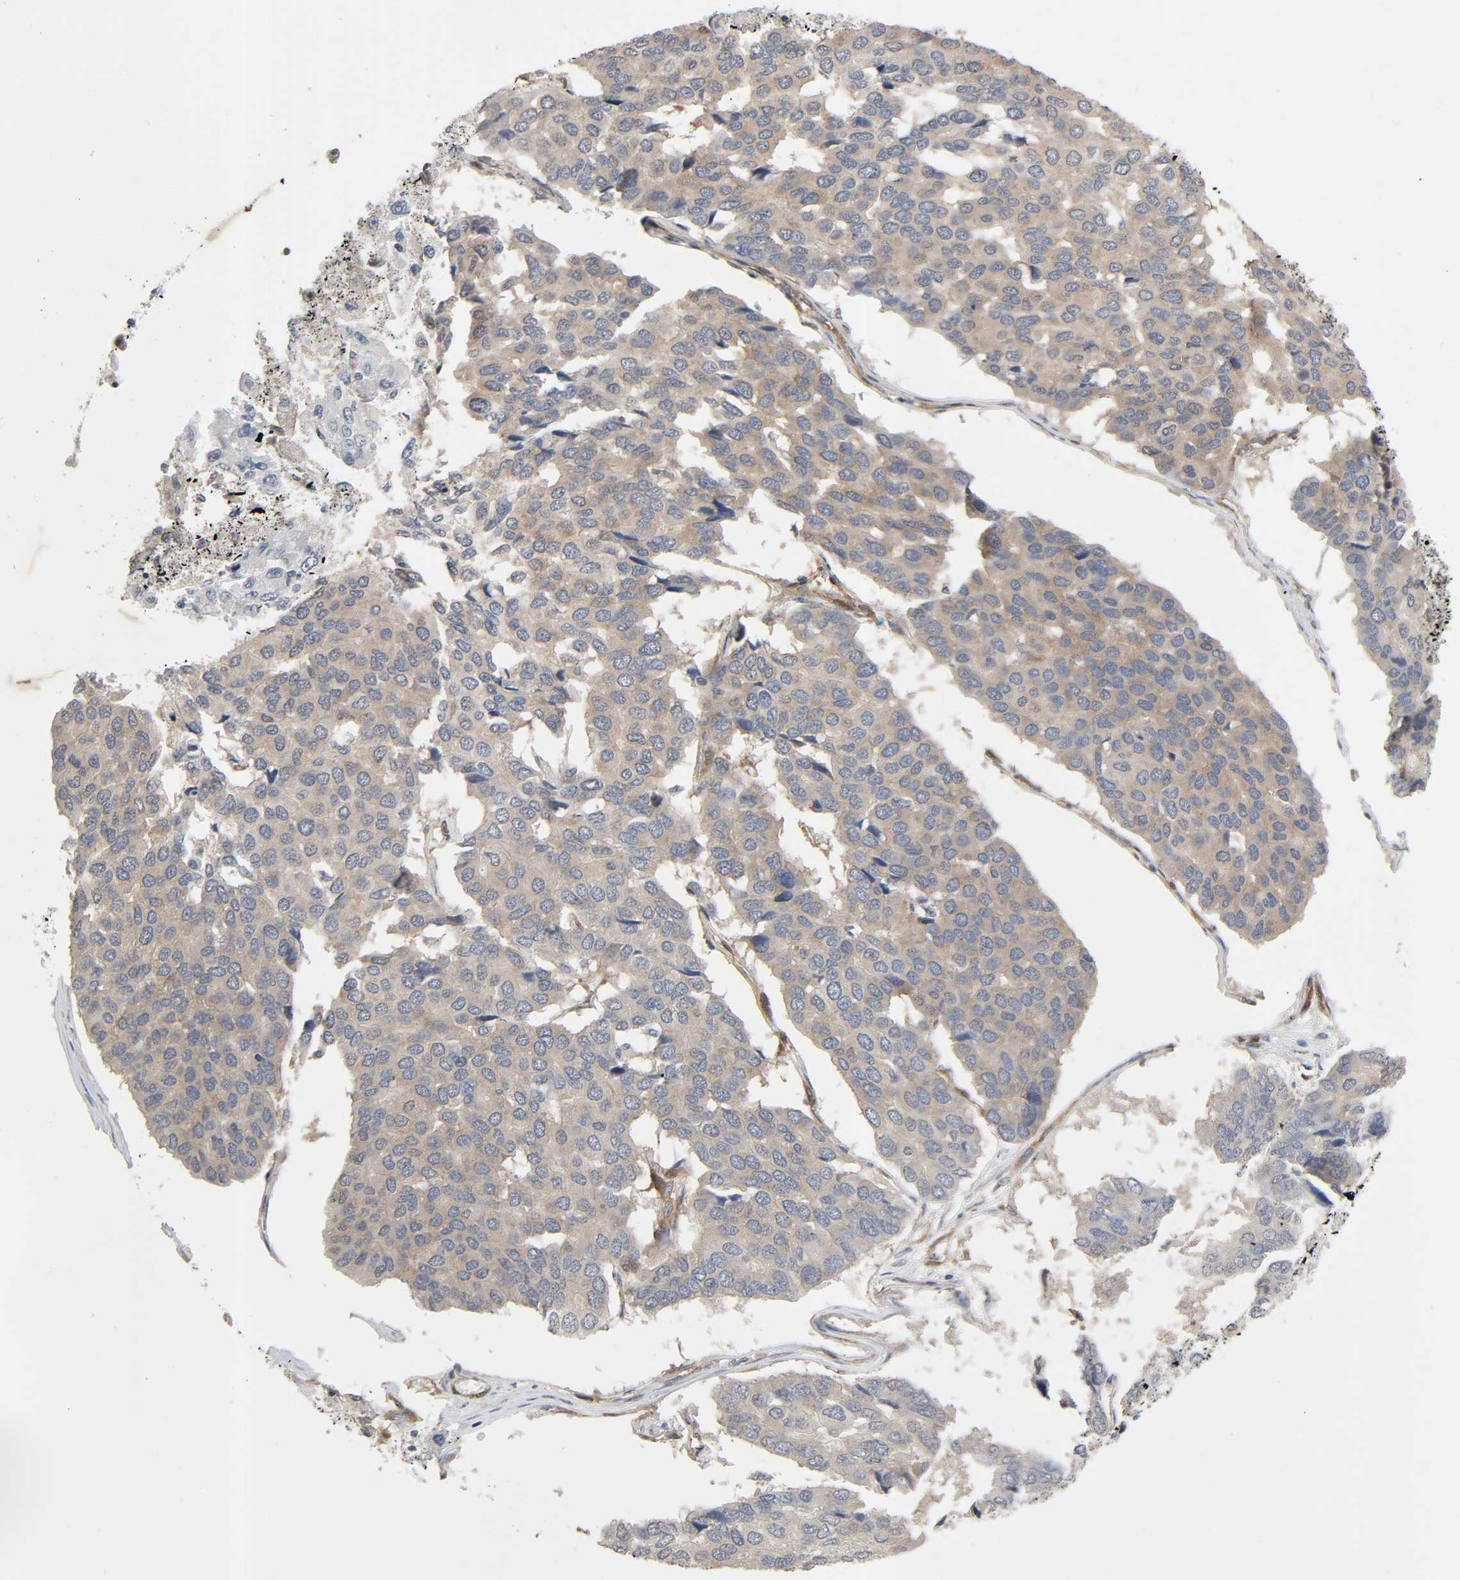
{"staining": {"intensity": "weak", "quantity": ">75%", "location": "cytoplasmic/membranous"}, "tissue": "pancreatic cancer", "cell_type": "Tumor cells", "image_type": "cancer", "snomed": [{"axis": "morphology", "description": "Adenocarcinoma, NOS"}, {"axis": "topography", "description": "Pancreas"}], "caption": "Pancreatic cancer stained with a brown dye shows weak cytoplasmic/membranous positive expression in about >75% of tumor cells.", "gene": "PTK2", "patient": {"sex": "male", "age": 50}}